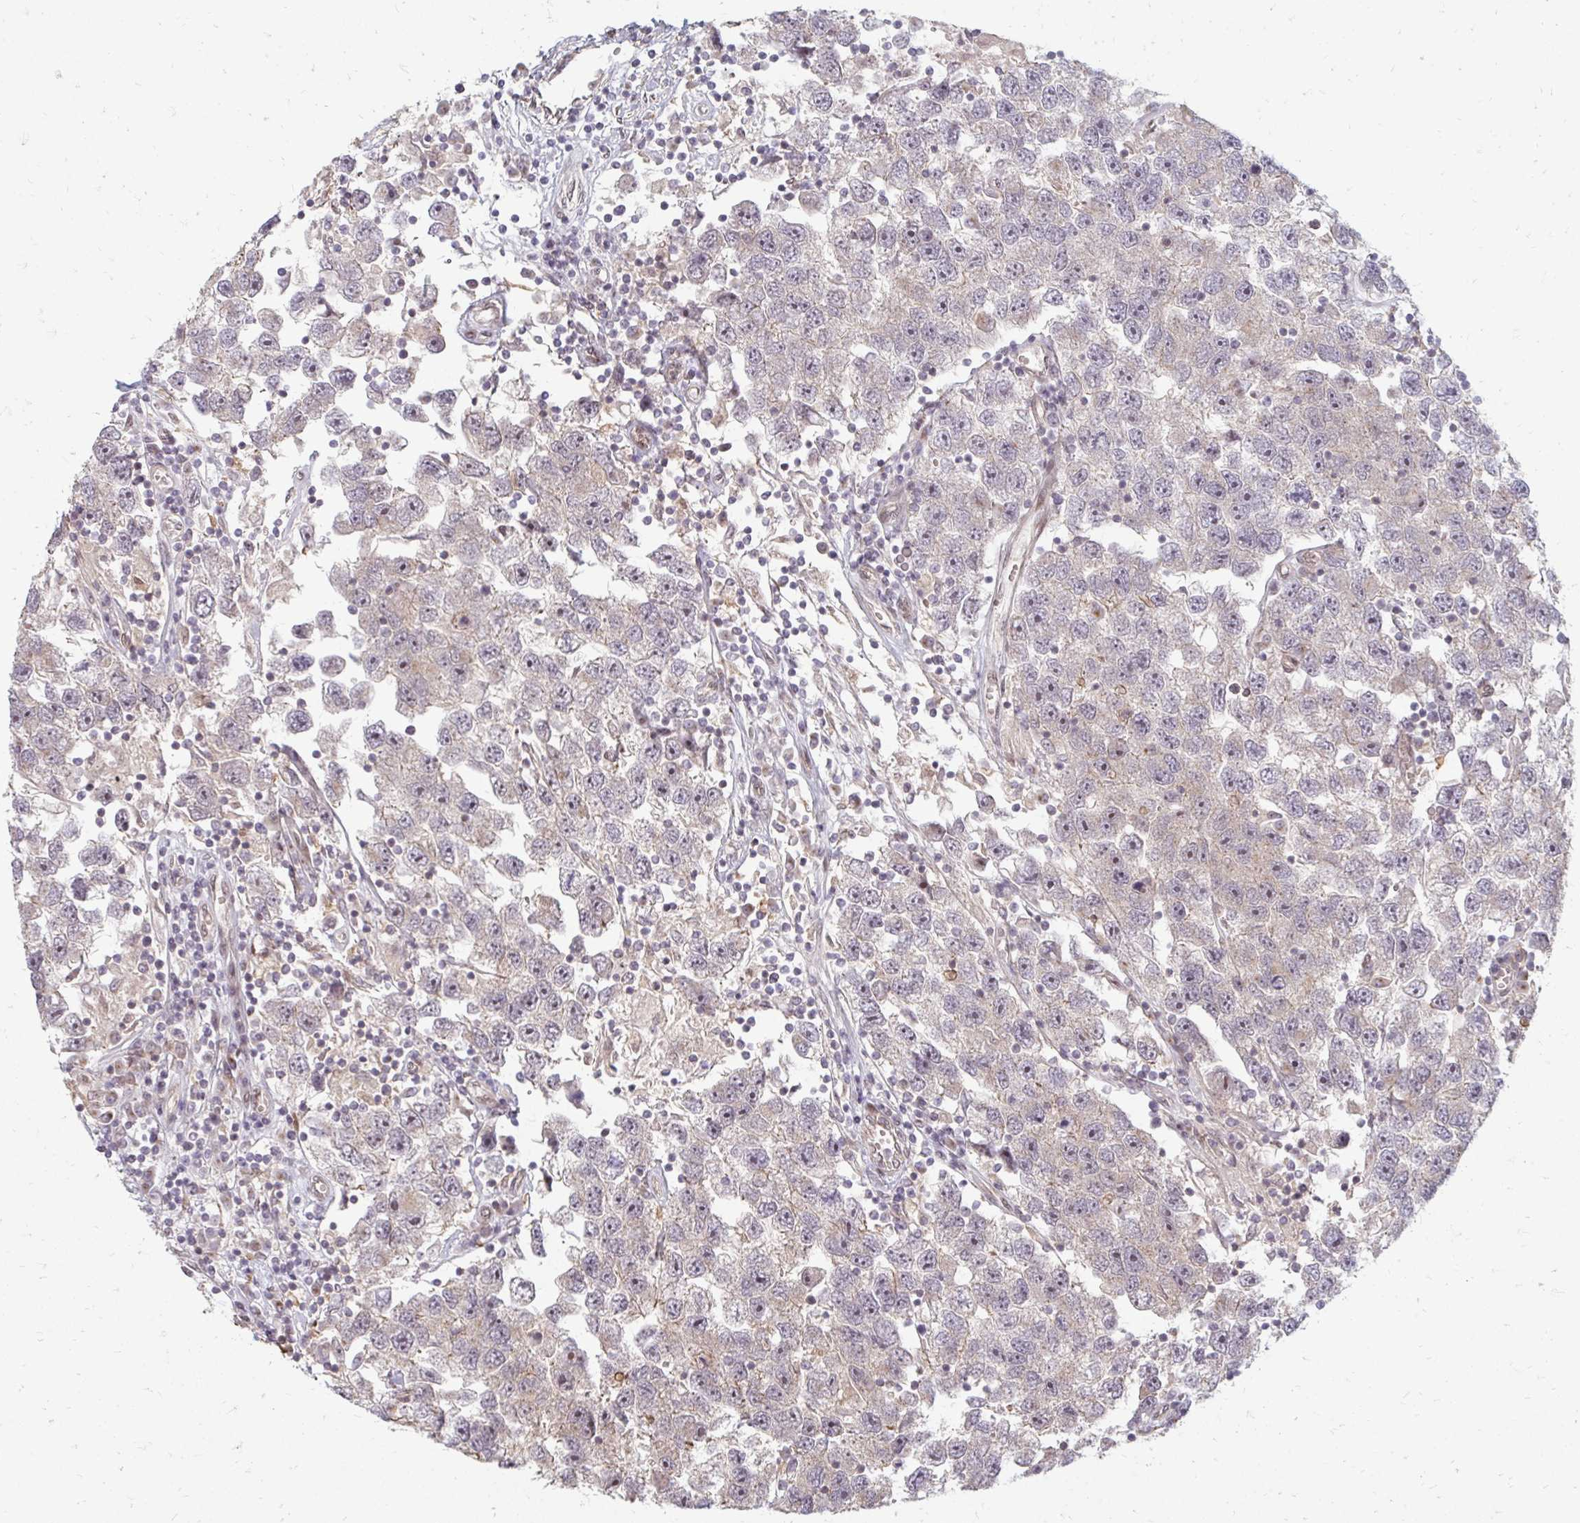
{"staining": {"intensity": "negative", "quantity": "none", "location": "none"}, "tissue": "testis cancer", "cell_type": "Tumor cells", "image_type": "cancer", "snomed": [{"axis": "morphology", "description": "Seminoma, NOS"}, {"axis": "topography", "description": "Testis"}], "caption": "DAB immunohistochemical staining of human testis cancer (seminoma) exhibits no significant expression in tumor cells.", "gene": "ZNF285", "patient": {"sex": "male", "age": 26}}